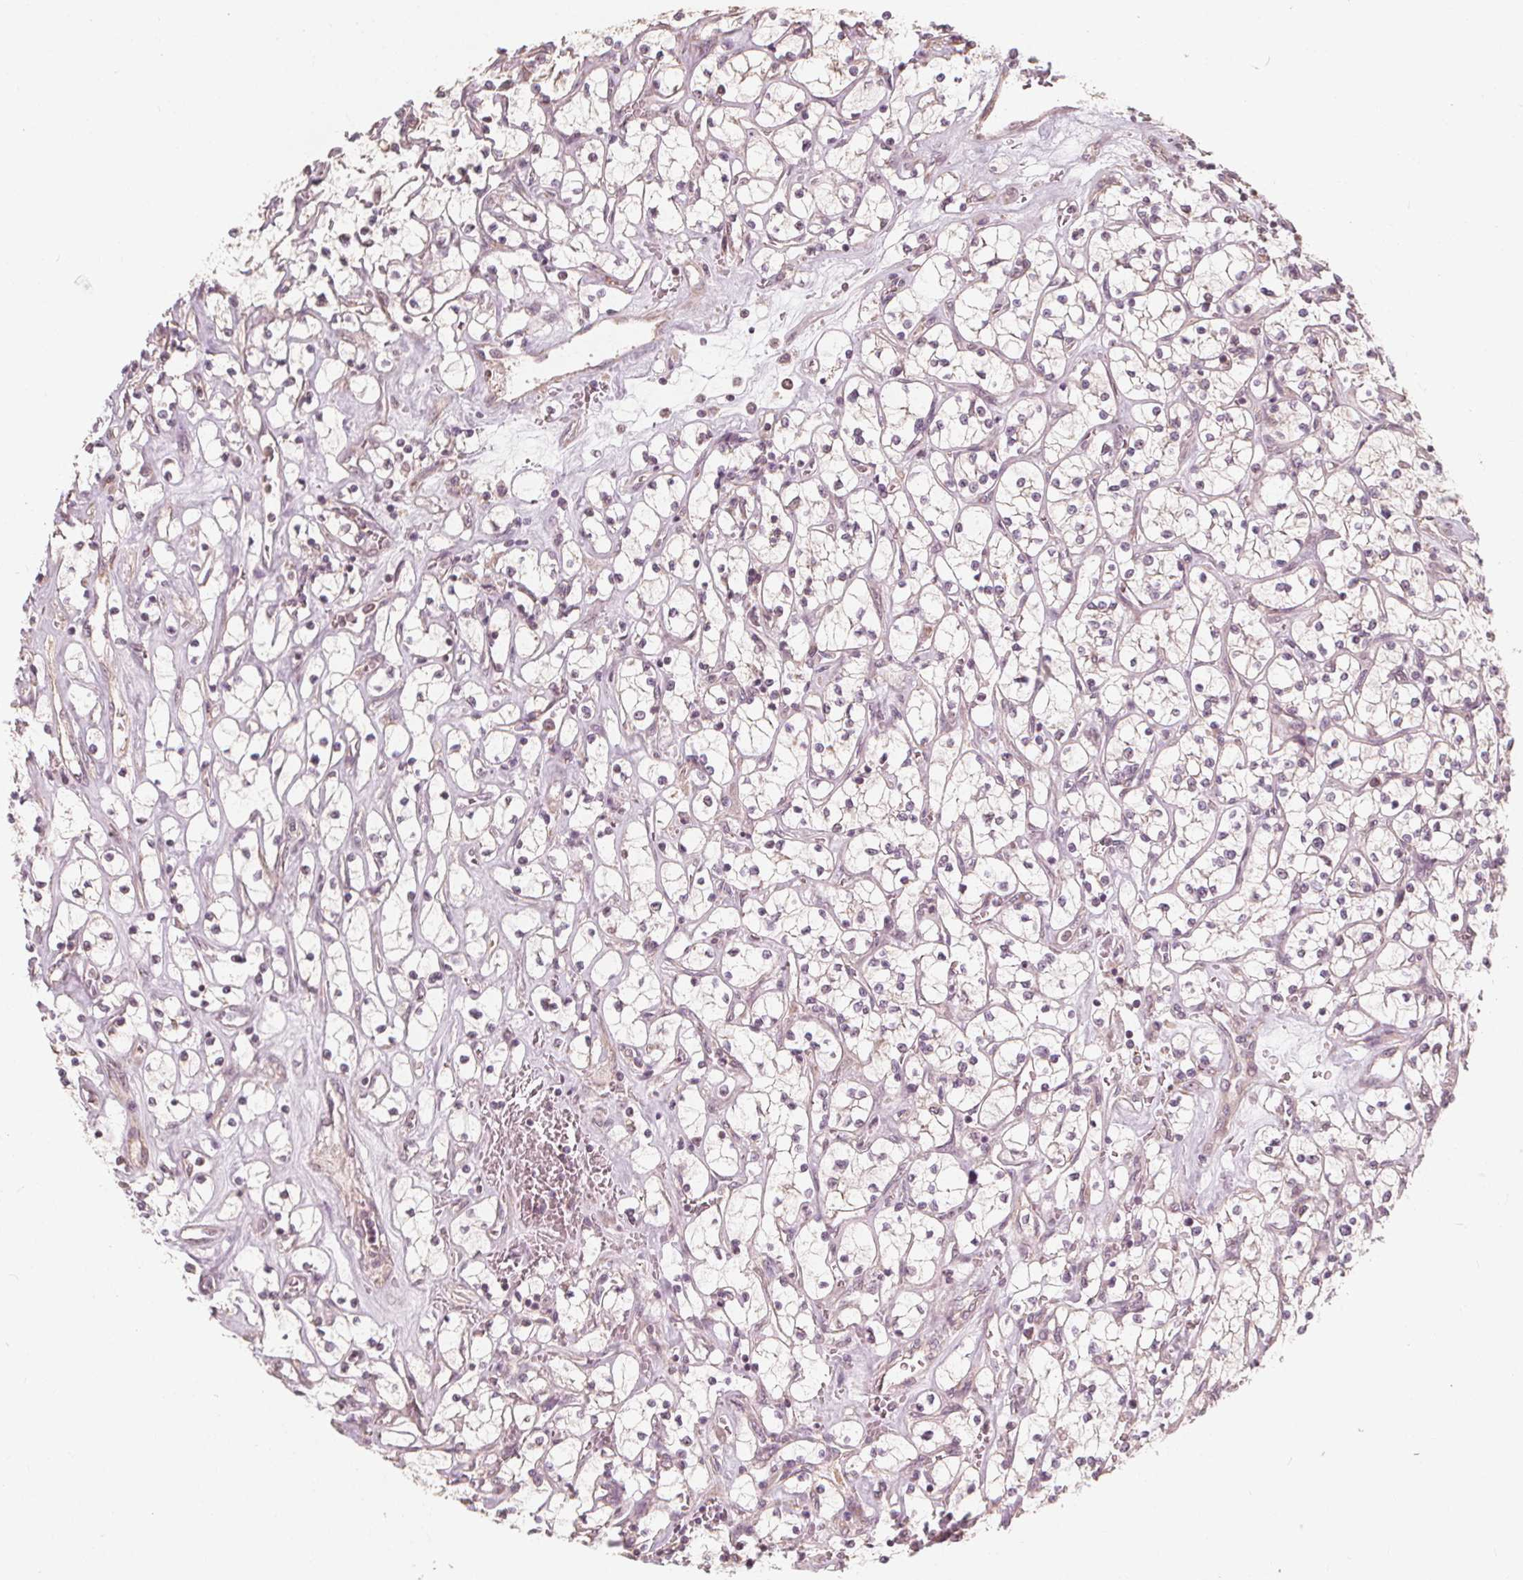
{"staining": {"intensity": "negative", "quantity": "none", "location": "none"}, "tissue": "renal cancer", "cell_type": "Tumor cells", "image_type": "cancer", "snomed": [{"axis": "morphology", "description": "Adenocarcinoma, NOS"}, {"axis": "topography", "description": "Kidney"}], "caption": "Adenocarcinoma (renal) was stained to show a protein in brown. There is no significant positivity in tumor cells.", "gene": "PEX26", "patient": {"sex": "female", "age": 64}}